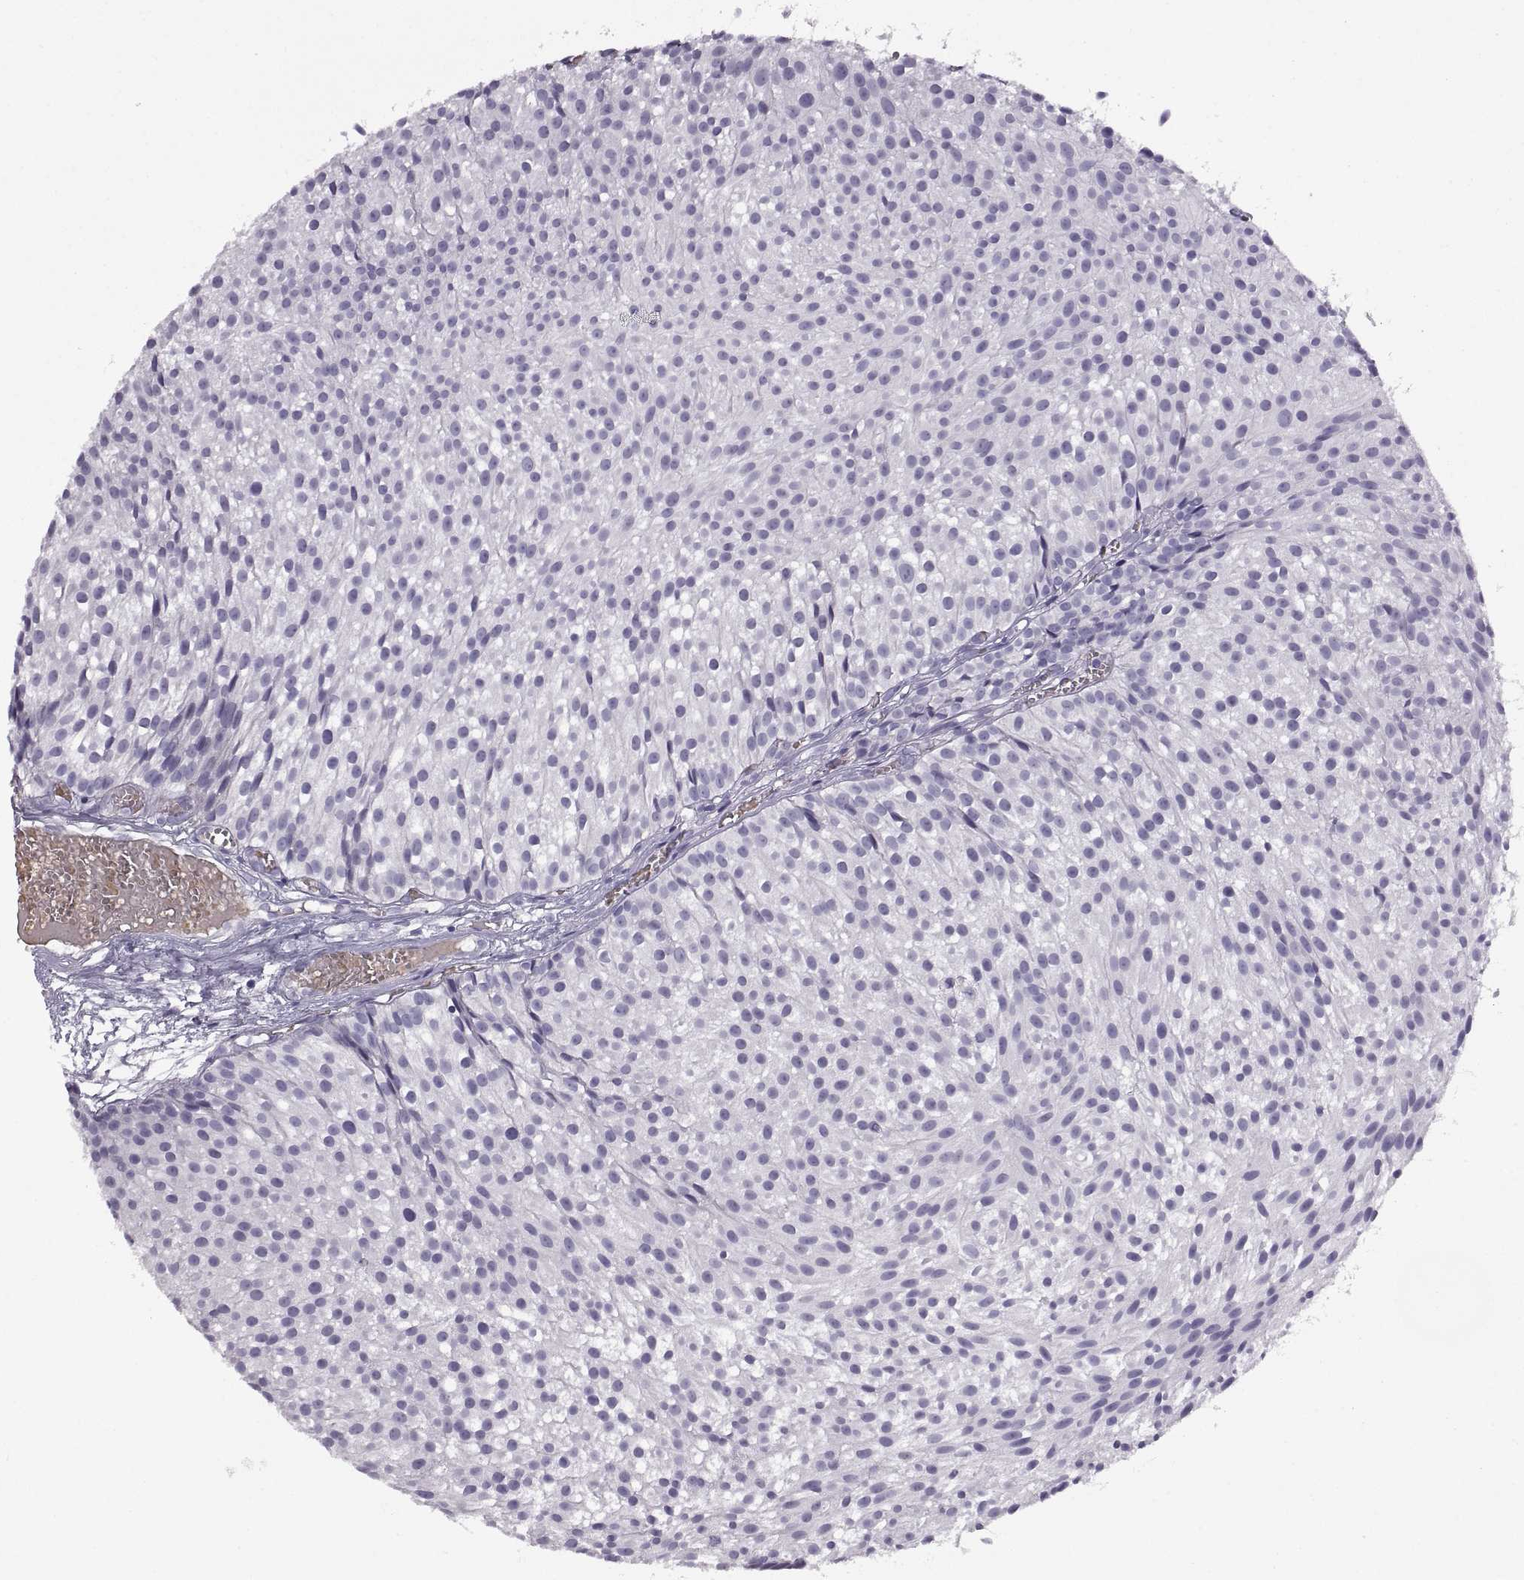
{"staining": {"intensity": "negative", "quantity": "none", "location": "none"}, "tissue": "urothelial cancer", "cell_type": "Tumor cells", "image_type": "cancer", "snomed": [{"axis": "morphology", "description": "Urothelial carcinoma, Low grade"}, {"axis": "topography", "description": "Urinary bladder"}], "caption": "IHC of urothelial carcinoma (low-grade) demonstrates no expression in tumor cells.", "gene": "MEIOC", "patient": {"sex": "male", "age": 63}}